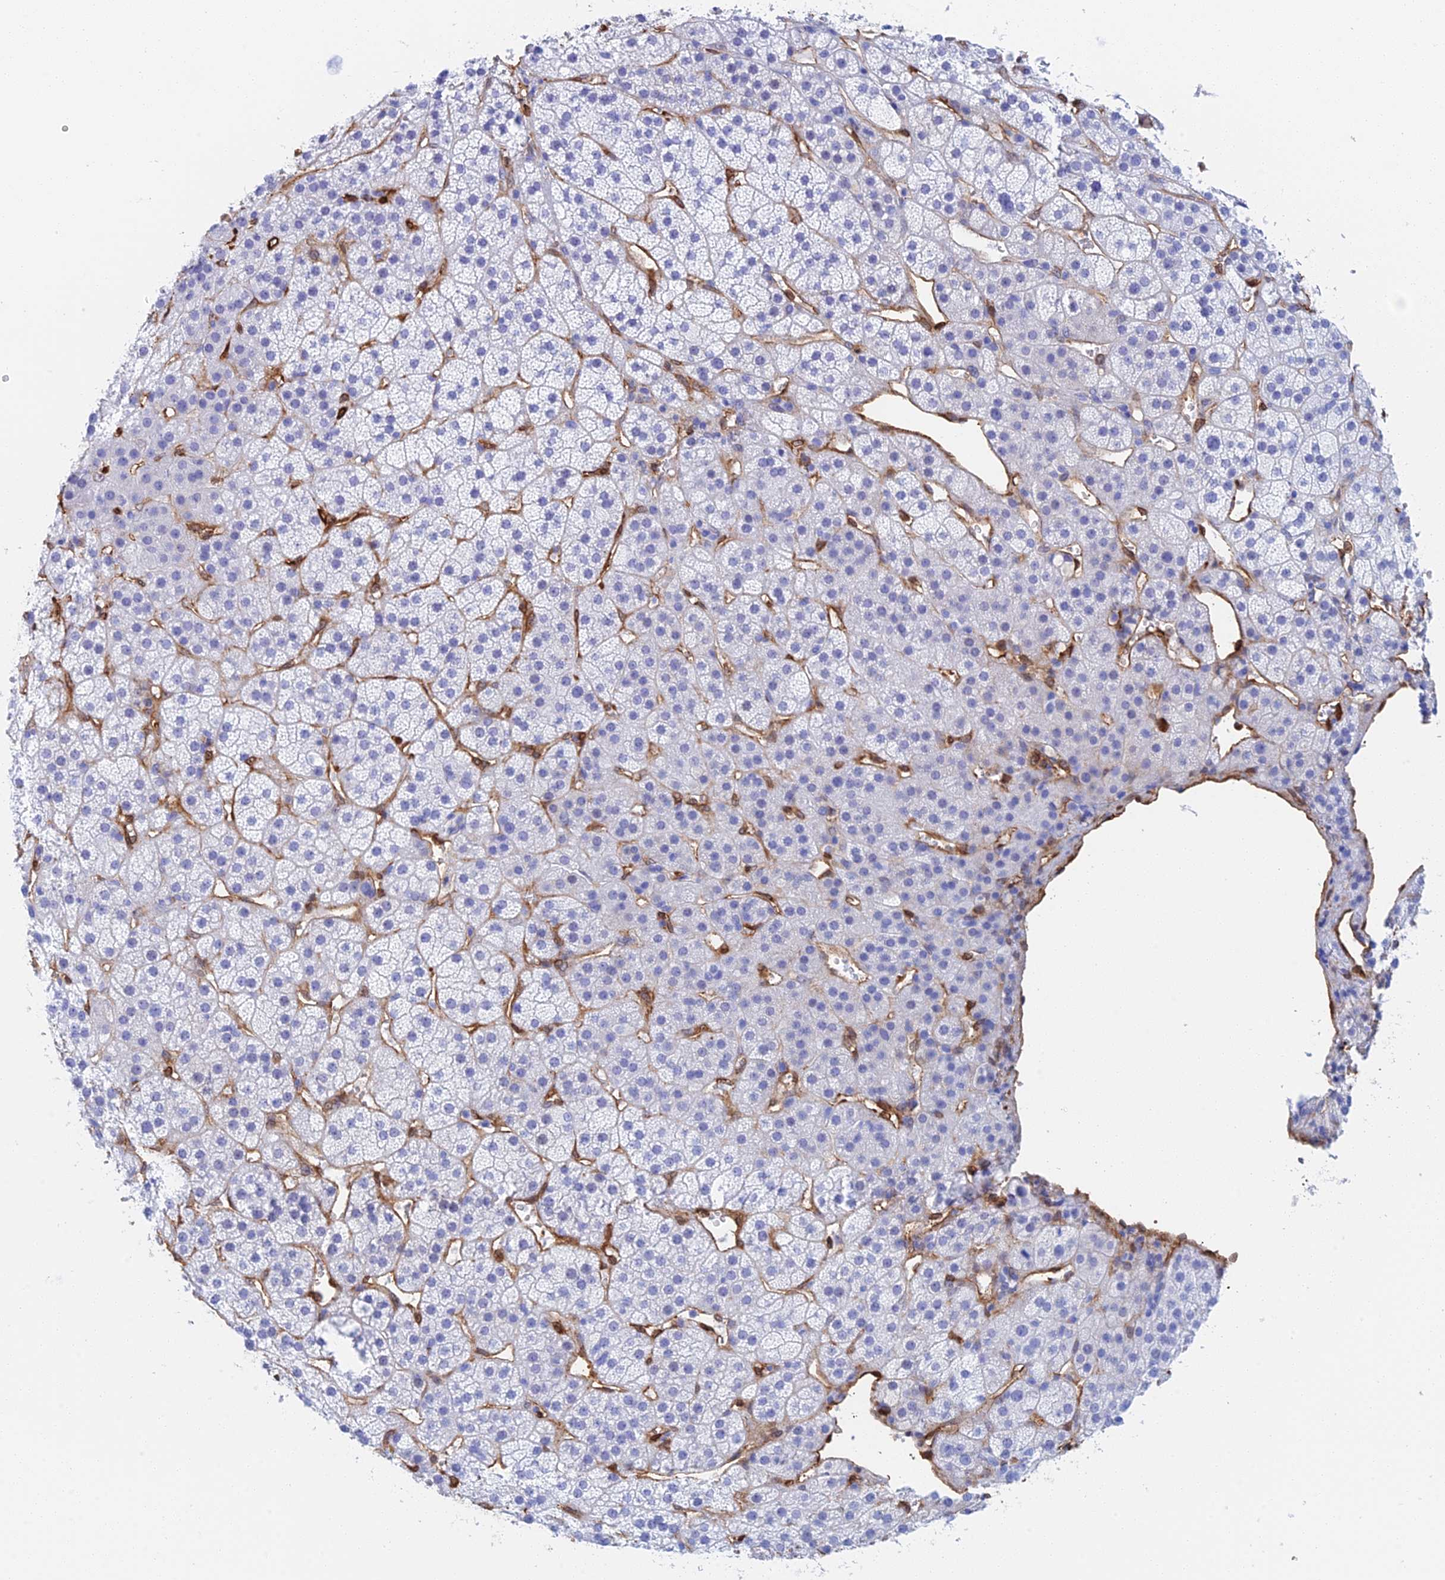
{"staining": {"intensity": "negative", "quantity": "none", "location": "none"}, "tissue": "adrenal gland", "cell_type": "Glandular cells", "image_type": "normal", "snomed": [{"axis": "morphology", "description": "Normal tissue, NOS"}, {"axis": "topography", "description": "Adrenal gland"}], "caption": "Immunohistochemical staining of unremarkable adrenal gland reveals no significant staining in glandular cells.", "gene": "CRIP2", "patient": {"sex": "female", "age": 70}}